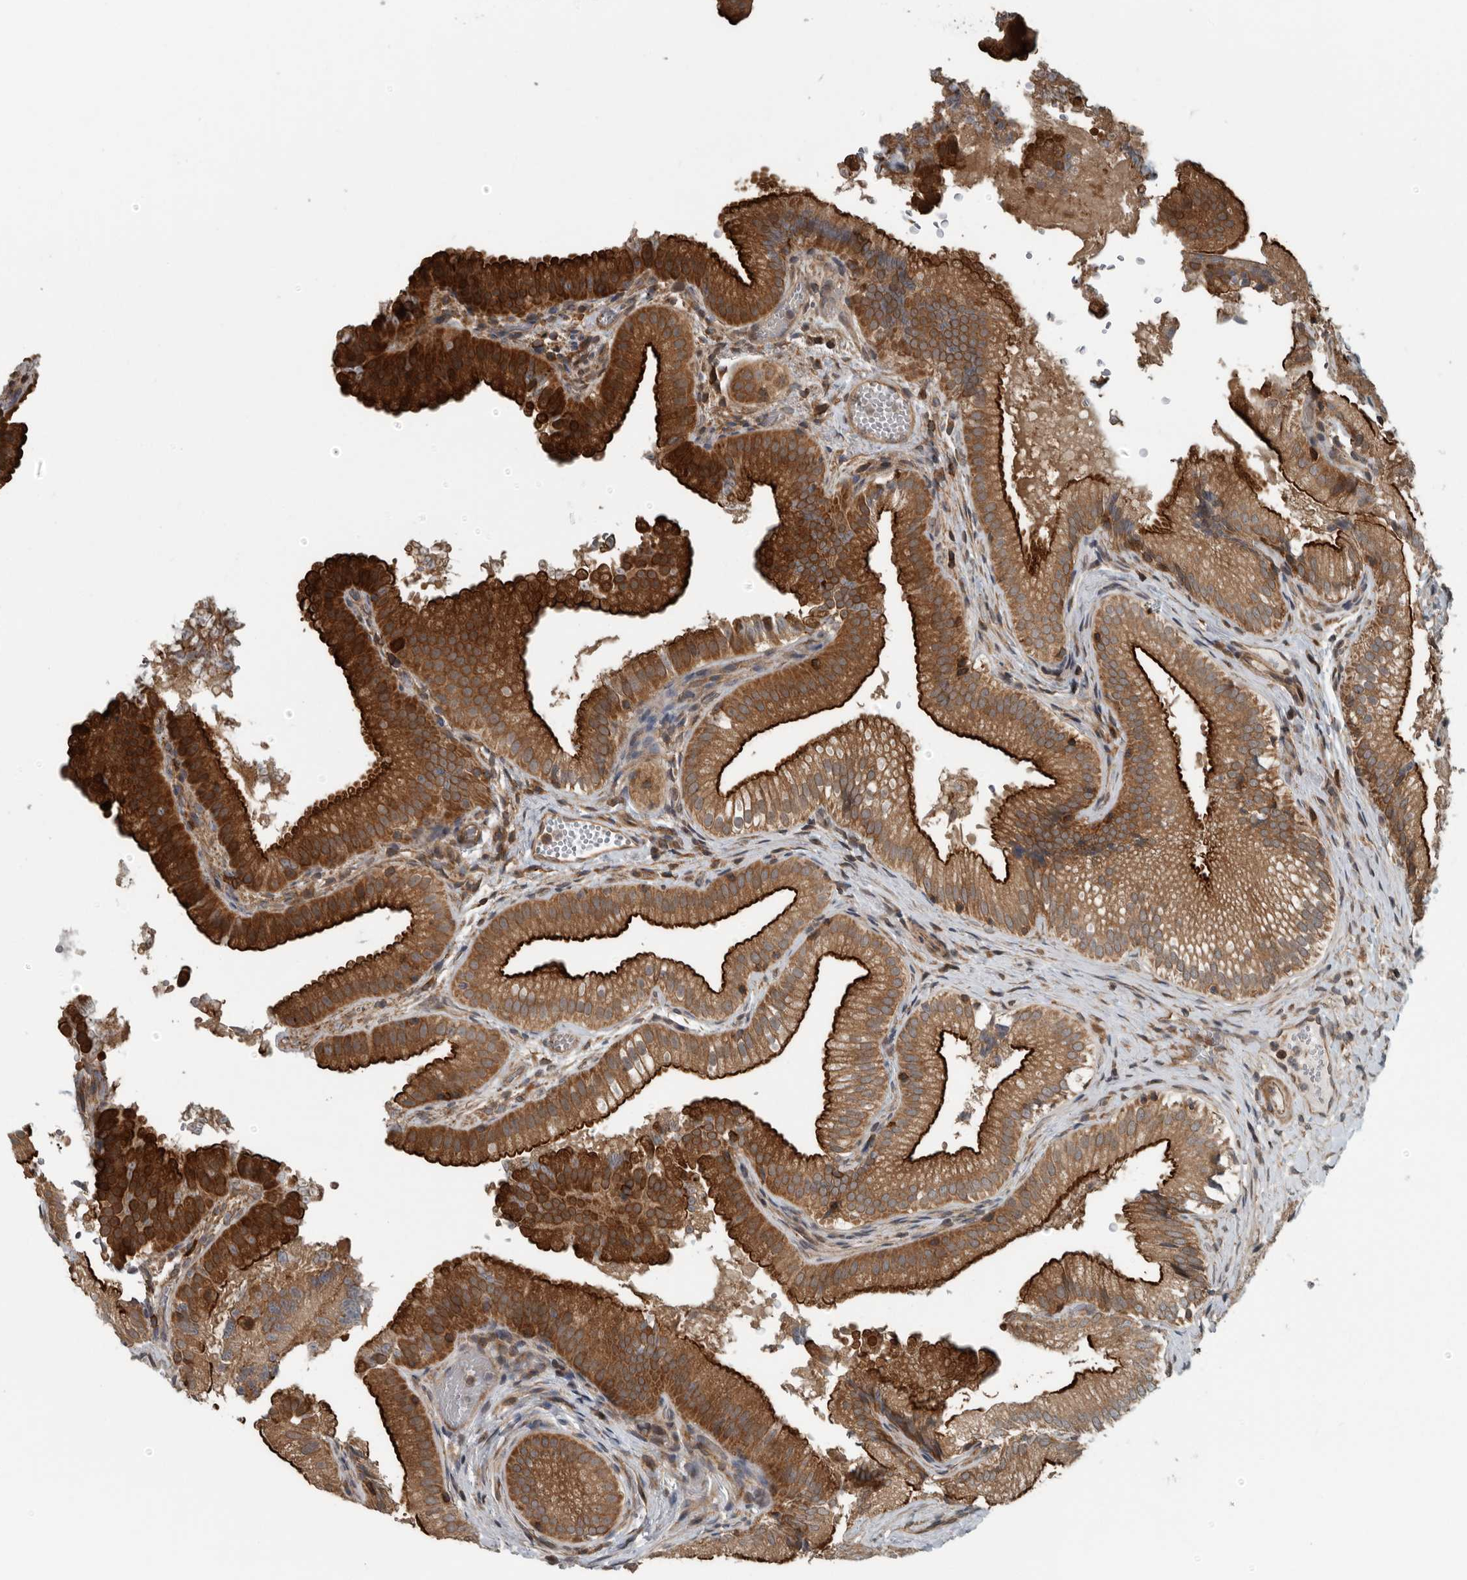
{"staining": {"intensity": "strong", "quantity": ">75%", "location": "cytoplasmic/membranous"}, "tissue": "gallbladder", "cell_type": "Glandular cells", "image_type": "normal", "snomed": [{"axis": "morphology", "description": "Normal tissue, NOS"}, {"axis": "topography", "description": "Gallbladder"}], "caption": "IHC photomicrograph of unremarkable gallbladder stained for a protein (brown), which displays high levels of strong cytoplasmic/membranous staining in approximately >75% of glandular cells.", "gene": "AMFR", "patient": {"sex": "female", "age": 30}}